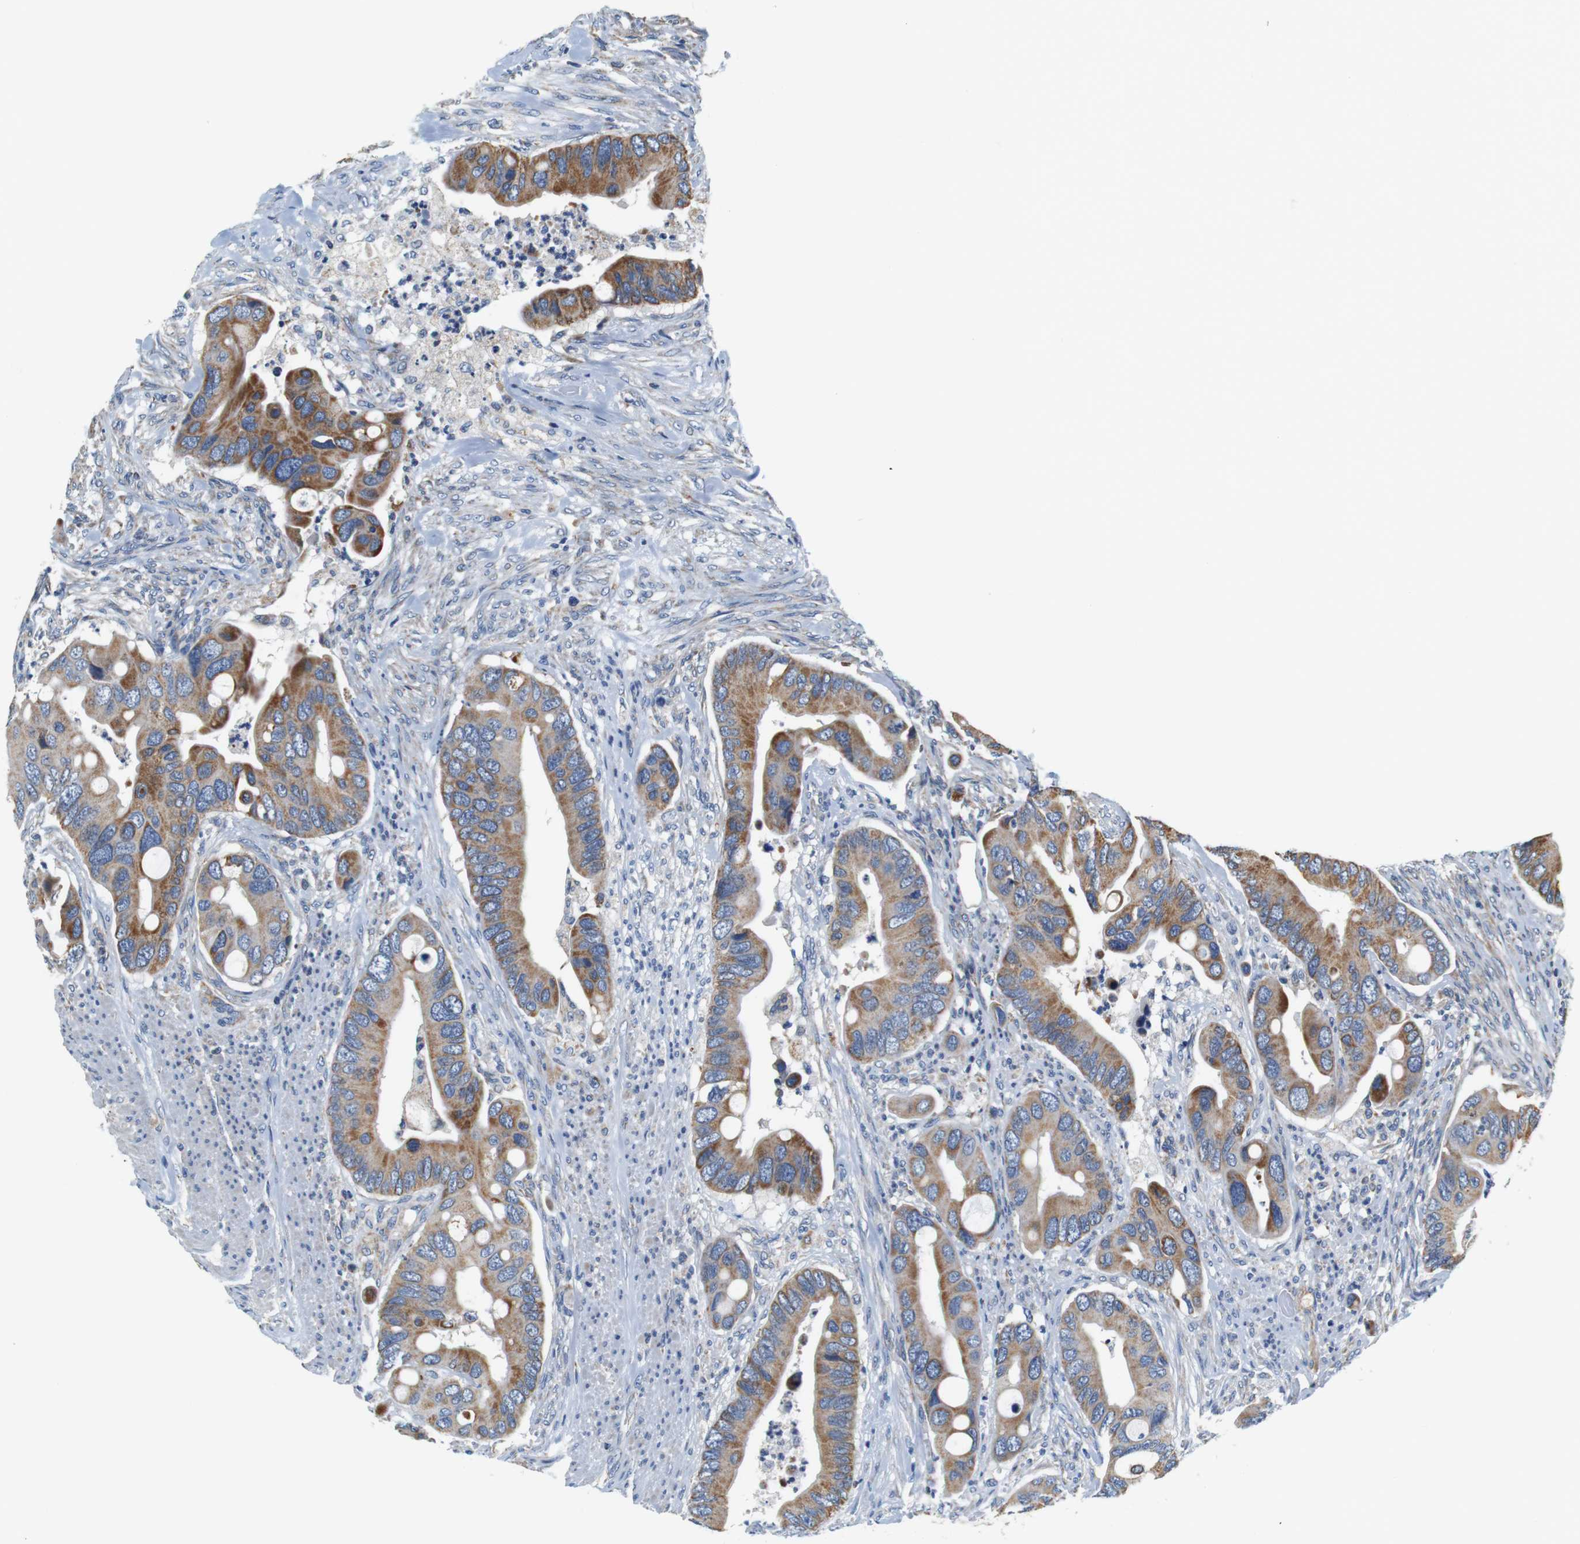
{"staining": {"intensity": "moderate", "quantity": ">75%", "location": "cytoplasmic/membranous"}, "tissue": "colorectal cancer", "cell_type": "Tumor cells", "image_type": "cancer", "snomed": [{"axis": "morphology", "description": "Adenocarcinoma, NOS"}, {"axis": "topography", "description": "Rectum"}], "caption": "Protein expression analysis of adenocarcinoma (colorectal) shows moderate cytoplasmic/membranous staining in approximately >75% of tumor cells.", "gene": "LRP4", "patient": {"sex": "female", "age": 57}}